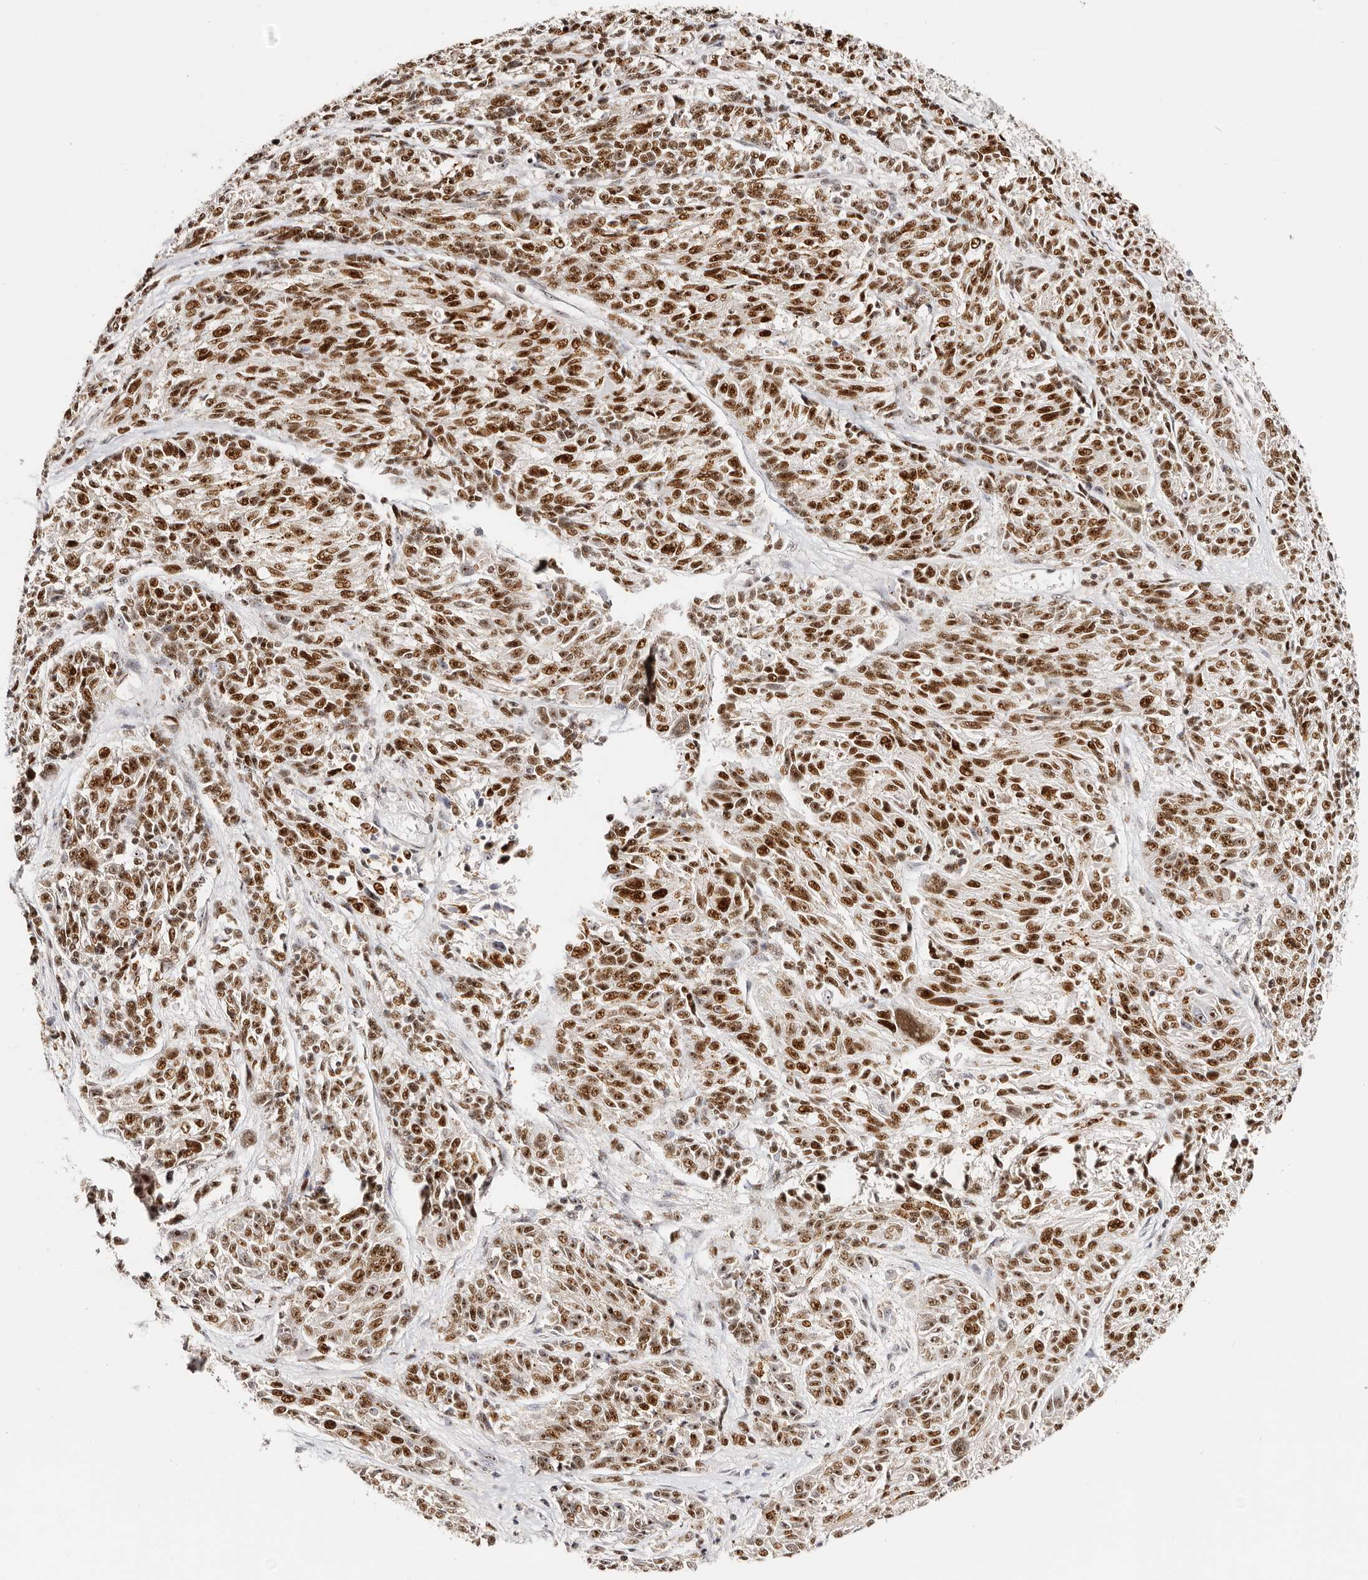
{"staining": {"intensity": "strong", "quantity": "25%-75%", "location": "nuclear"}, "tissue": "melanoma", "cell_type": "Tumor cells", "image_type": "cancer", "snomed": [{"axis": "morphology", "description": "Malignant melanoma, NOS"}, {"axis": "topography", "description": "Skin"}], "caption": "This histopathology image reveals immunohistochemistry (IHC) staining of human melanoma, with high strong nuclear staining in approximately 25%-75% of tumor cells.", "gene": "IQGAP3", "patient": {"sex": "male", "age": 53}}